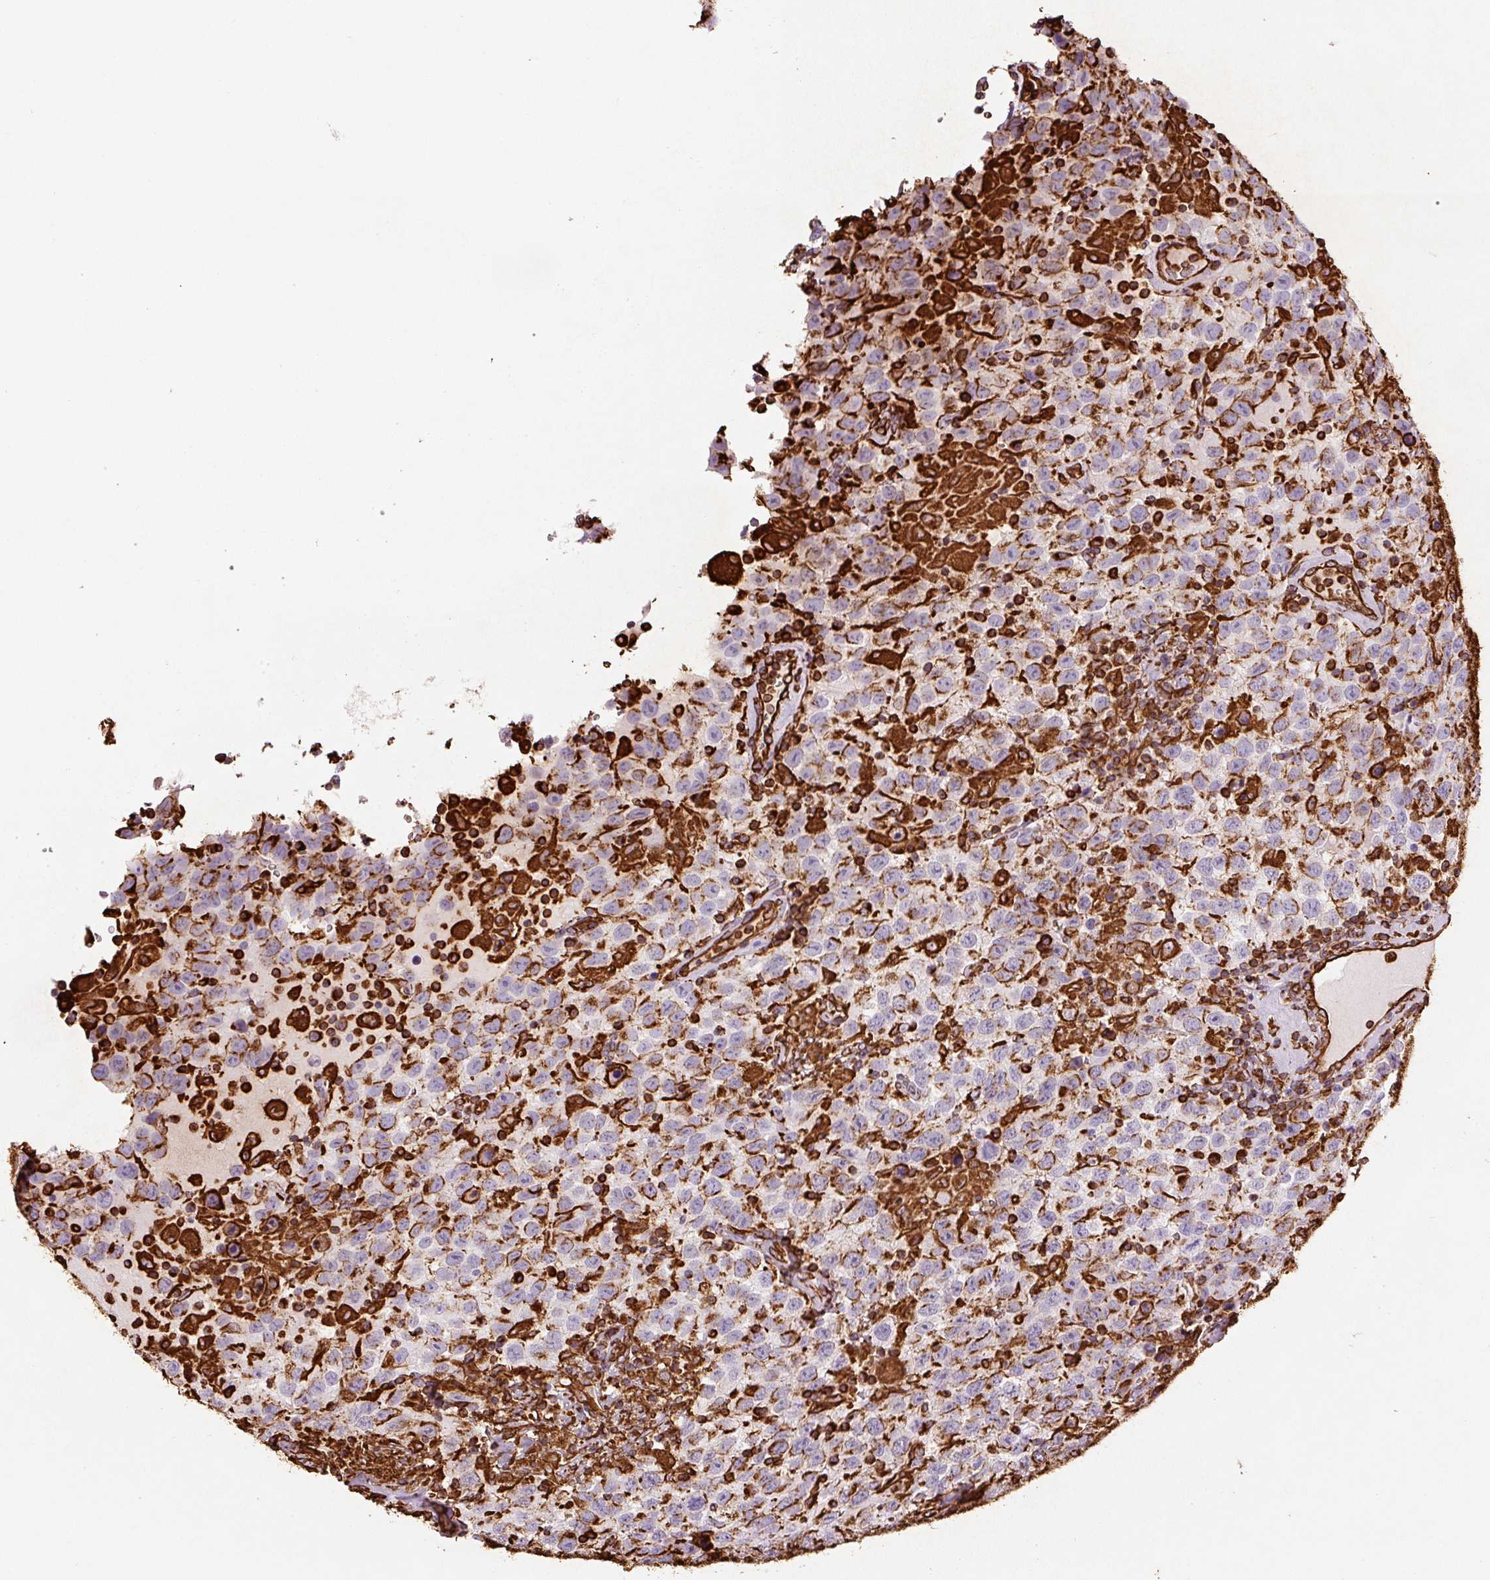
{"staining": {"intensity": "strong", "quantity": "<25%", "location": "cytoplasmic/membranous"}, "tissue": "testis cancer", "cell_type": "Tumor cells", "image_type": "cancer", "snomed": [{"axis": "morphology", "description": "Seminoma, NOS"}, {"axis": "topography", "description": "Testis"}], "caption": "Immunohistochemistry (DAB (3,3'-diaminobenzidine)) staining of human seminoma (testis) exhibits strong cytoplasmic/membranous protein staining in about <25% of tumor cells.", "gene": "VIM", "patient": {"sex": "male", "age": 41}}